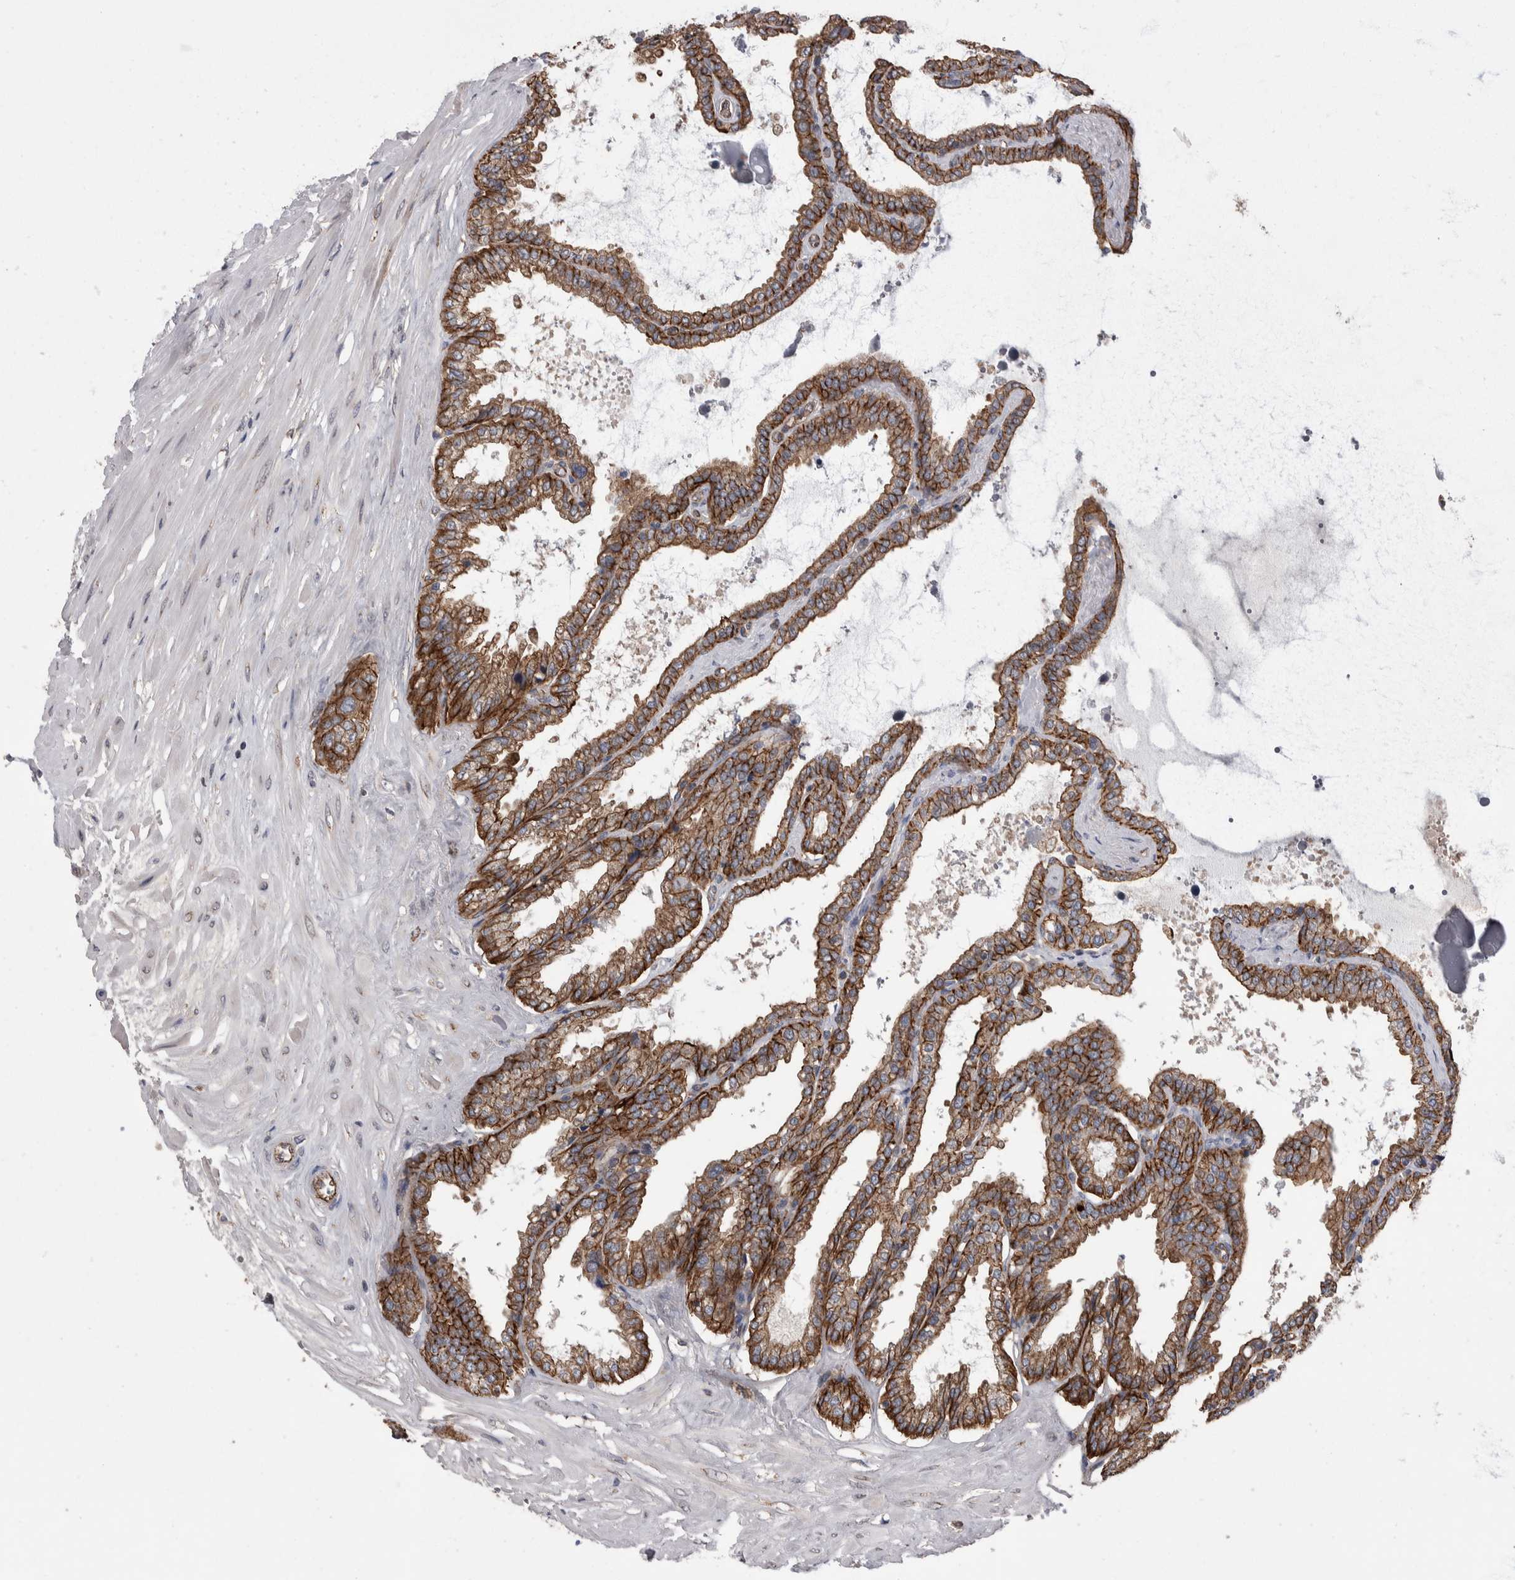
{"staining": {"intensity": "moderate", "quantity": ">75%", "location": "cytoplasmic/membranous"}, "tissue": "seminal vesicle", "cell_type": "Glandular cells", "image_type": "normal", "snomed": [{"axis": "morphology", "description": "Normal tissue, NOS"}, {"axis": "topography", "description": "Seminal veicle"}], "caption": "Immunohistochemical staining of unremarkable seminal vesicle exhibits moderate cytoplasmic/membranous protein positivity in about >75% of glandular cells.", "gene": "LIMA1", "patient": {"sex": "male", "age": 46}}